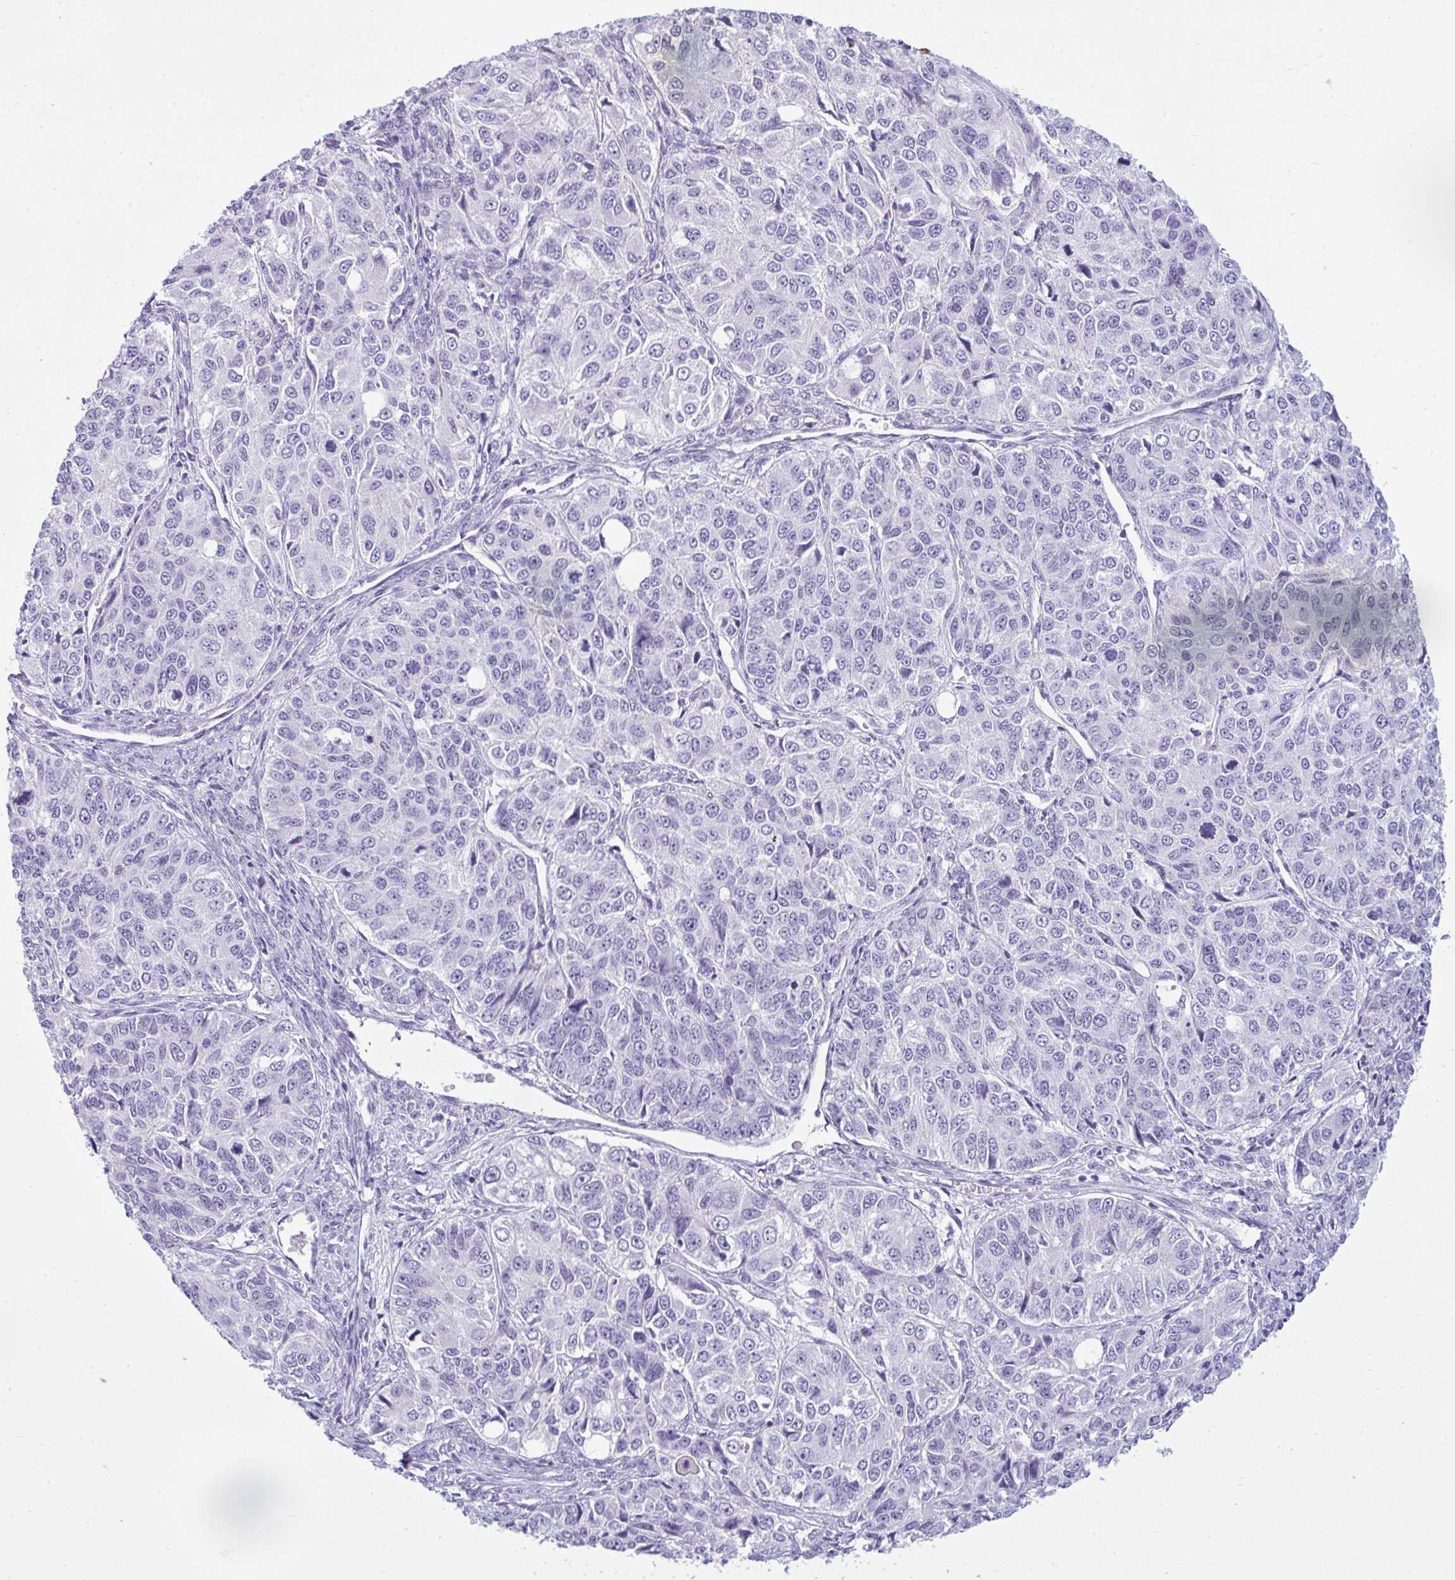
{"staining": {"intensity": "negative", "quantity": "none", "location": "none"}, "tissue": "ovarian cancer", "cell_type": "Tumor cells", "image_type": "cancer", "snomed": [{"axis": "morphology", "description": "Carcinoma, endometroid"}, {"axis": "topography", "description": "Ovary"}], "caption": "There is no significant positivity in tumor cells of ovarian endometroid carcinoma.", "gene": "ARHGAP42", "patient": {"sex": "female", "age": 51}}